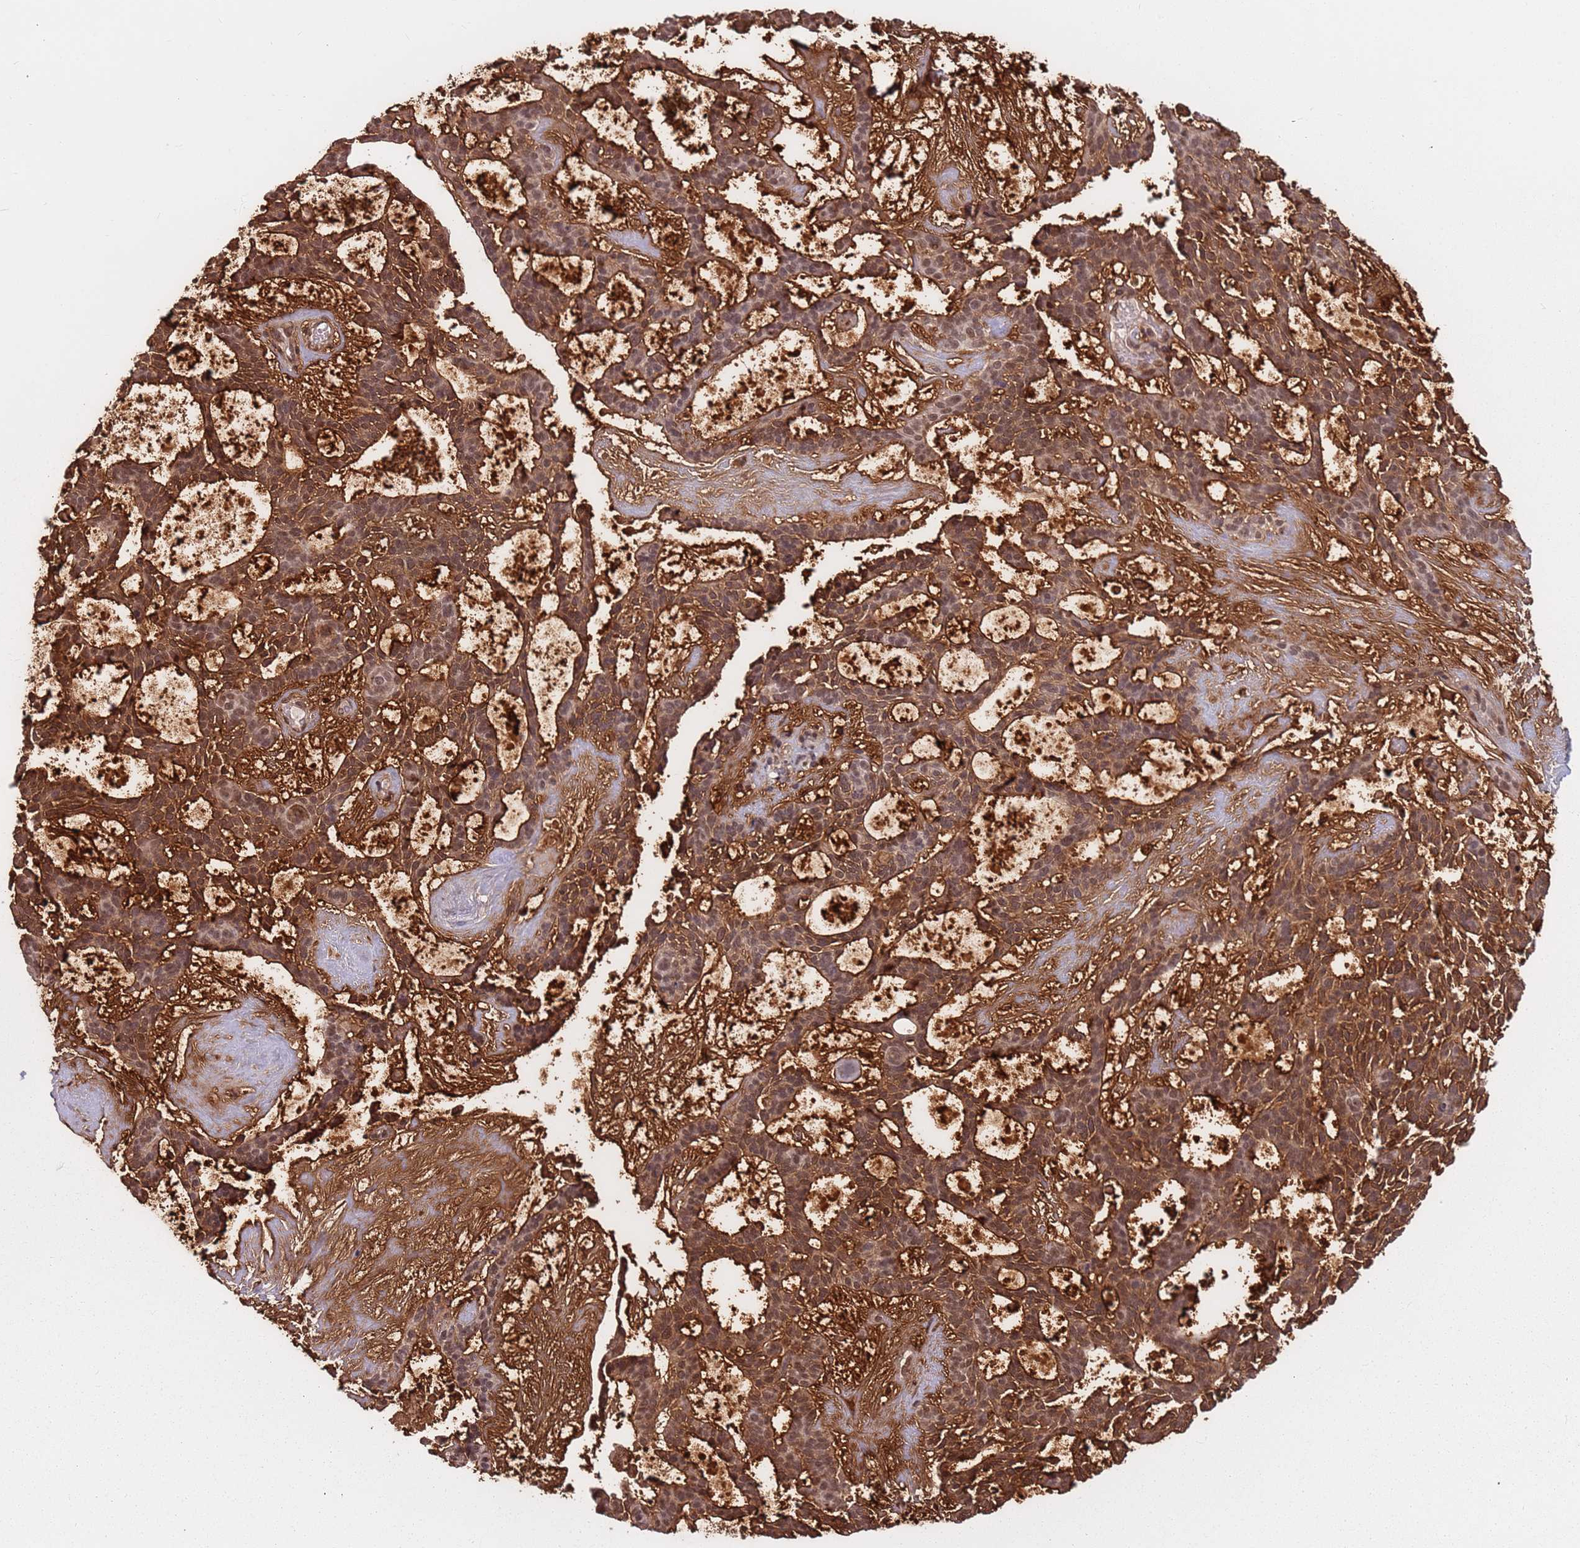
{"staining": {"intensity": "moderate", "quantity": ">75%", "location": "cytoplasmic/membranous,nuclear"}, "tissue": "skin cancer", "cell_type": "Tumor cells", "image_type": "cancer", "snomed": [{"axis": "morphology", "description": "Basal cell carcinoma"}, {"axis": "topography", "description": "Skin"}], "caption": "Moderate cytoplasmic/membranous and nuclear staining for a protein is appreciated in approximately >75% of tumor cells of skin cancer using immunohistochemistry.", "gene": "POLR3H", "patient": {"sex": "male", "age": 61}}